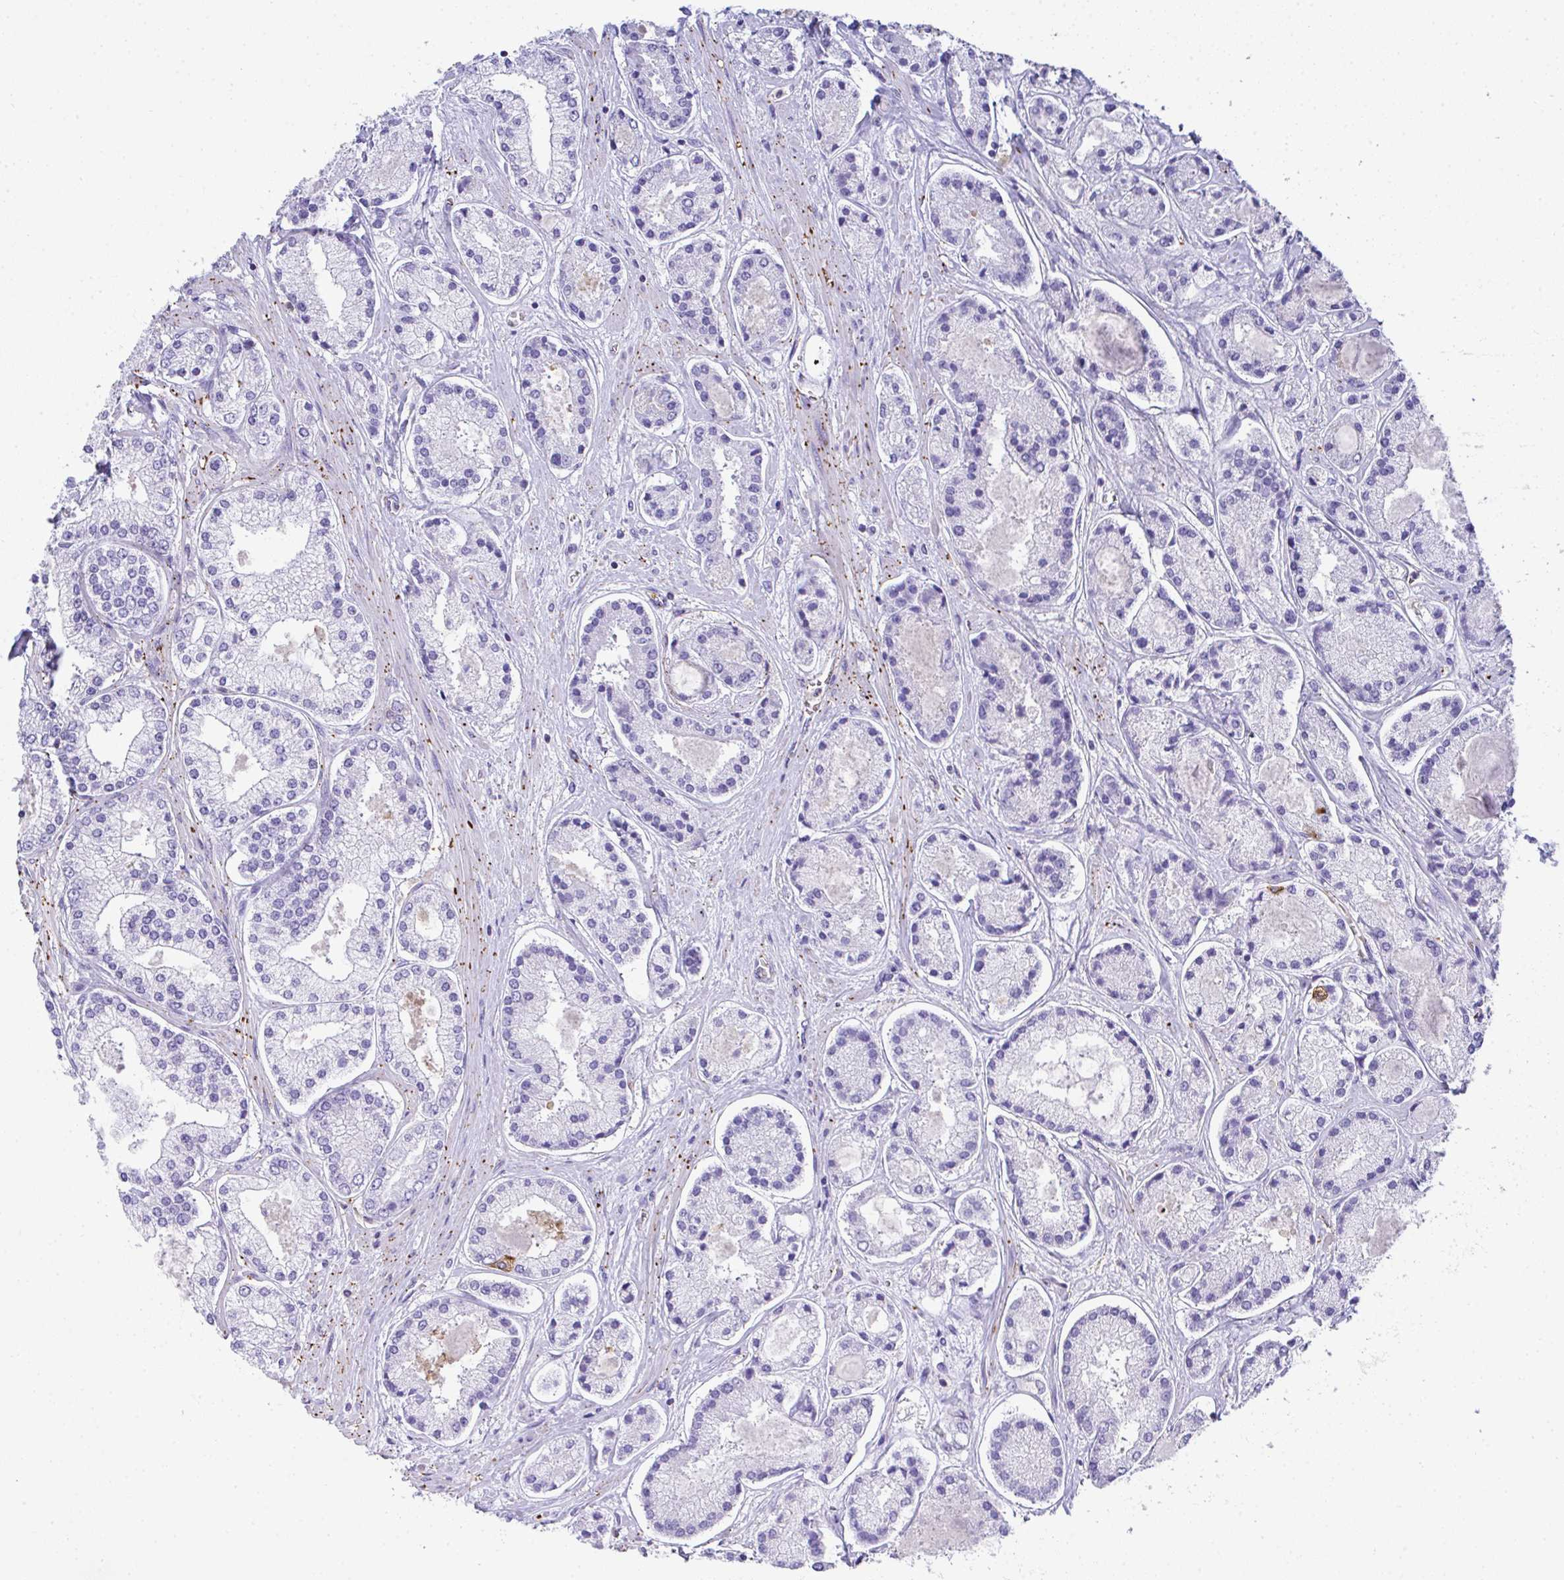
{"staining": {"intensity": "negative", "quantity": "none", "location": "none"}, "tissue": "prostate cancer", "cell_type": "Tumor cells", "image_type": "cancer", "snomed": [{"axis": "morphology", "description": "Adenocarcinoma, High grade"}, {"axis": "topography", "description": "Prostate"}], "caption": "This is a photomicrograph of immunohistochemistry (IHC) staining of prostate cancer, which shows no expression in tumor cells.", "gene": "TNFAIP8", "patient": {"sex": "male", "age": 67}}